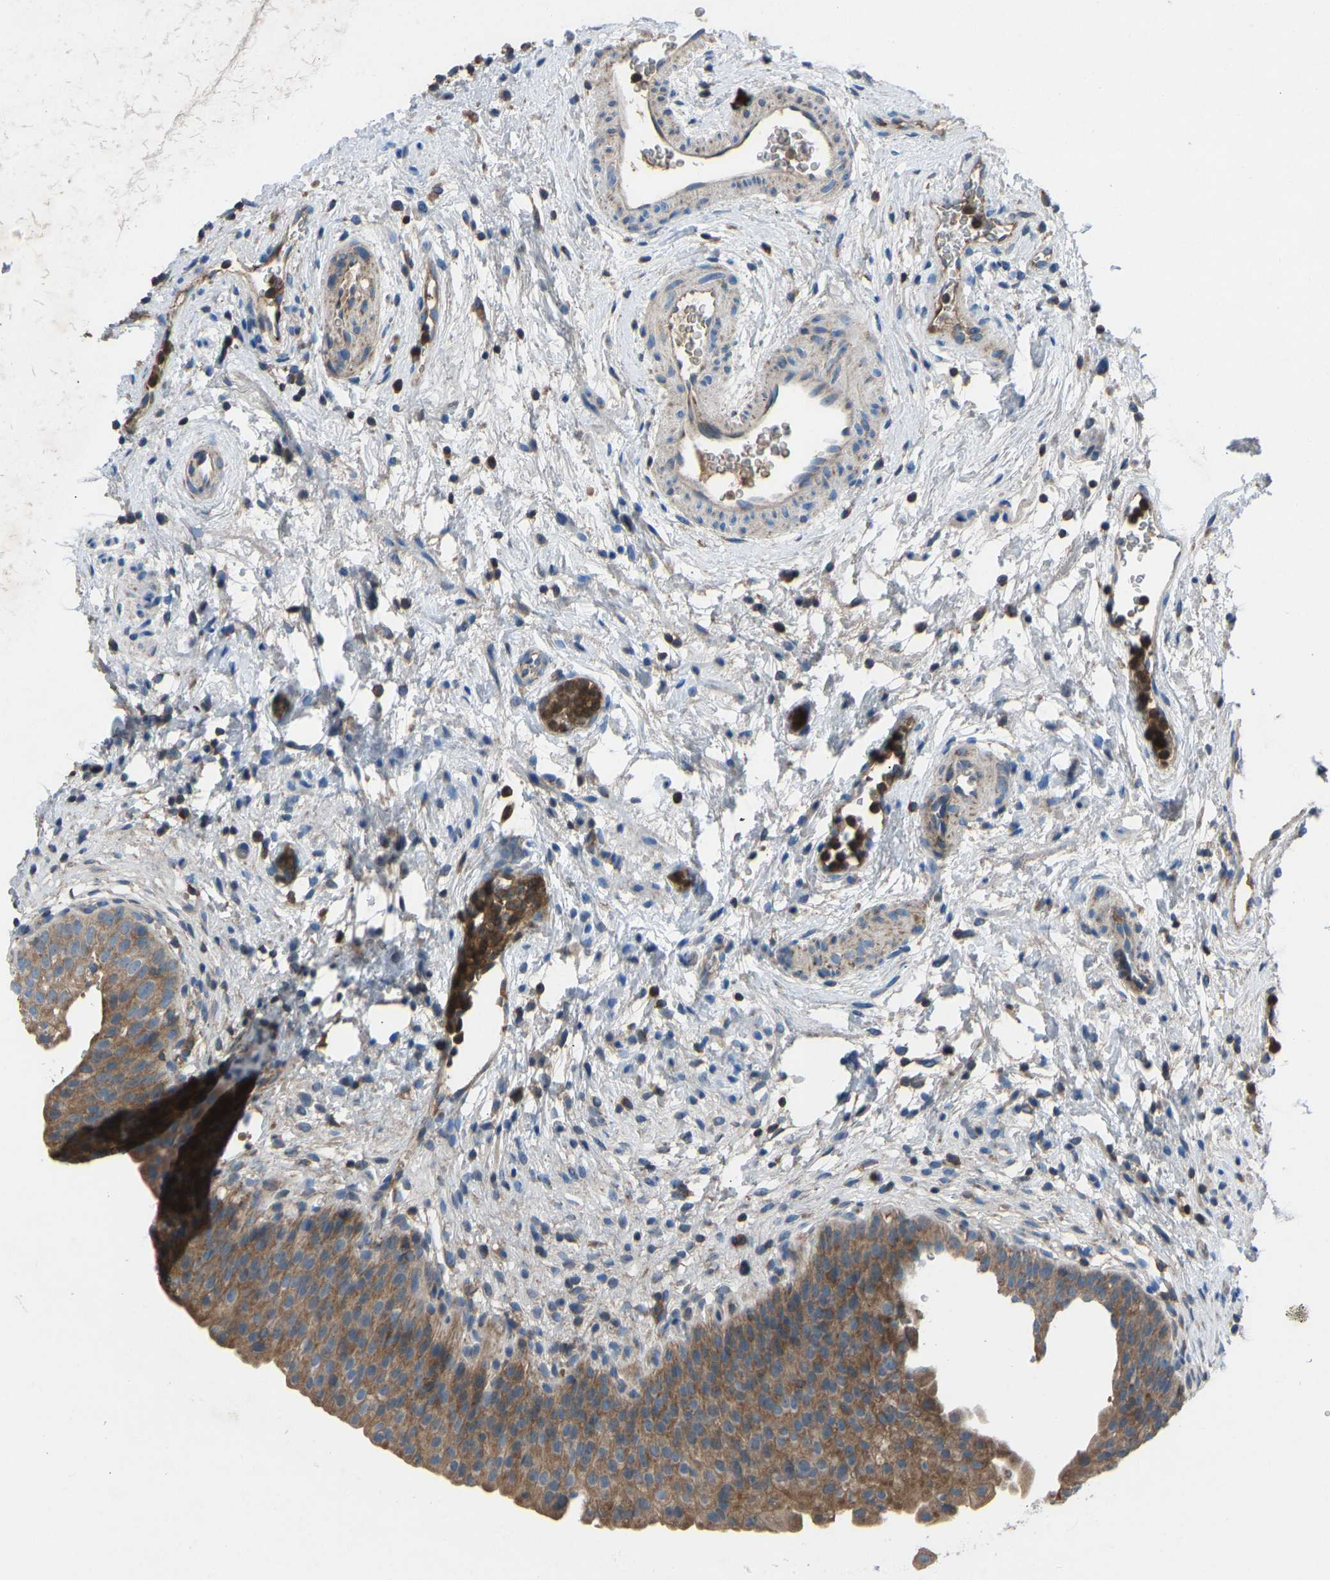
{"staining": {"intensity": "moderate", "quantity": ">75%", "location": "cytoplasmic/membranous"}, "tissue": "urinary bladder", "cell_type": "Urothelial cells", "image_type": "normal", "snomed": [{"axis": "morphology", "description": "Normal tissue, NOS"}, {"axis": "topography", "description": "Urinary bladder"}], "caption": "This photomicrograph reveals IHC staining of benign human urinary bladder, with medium moderate cytoplasmic/membranous staining in about >75% of urothelial cells.", "gene": "GRK6", "patient": {"sex": "male", "age": 37}}